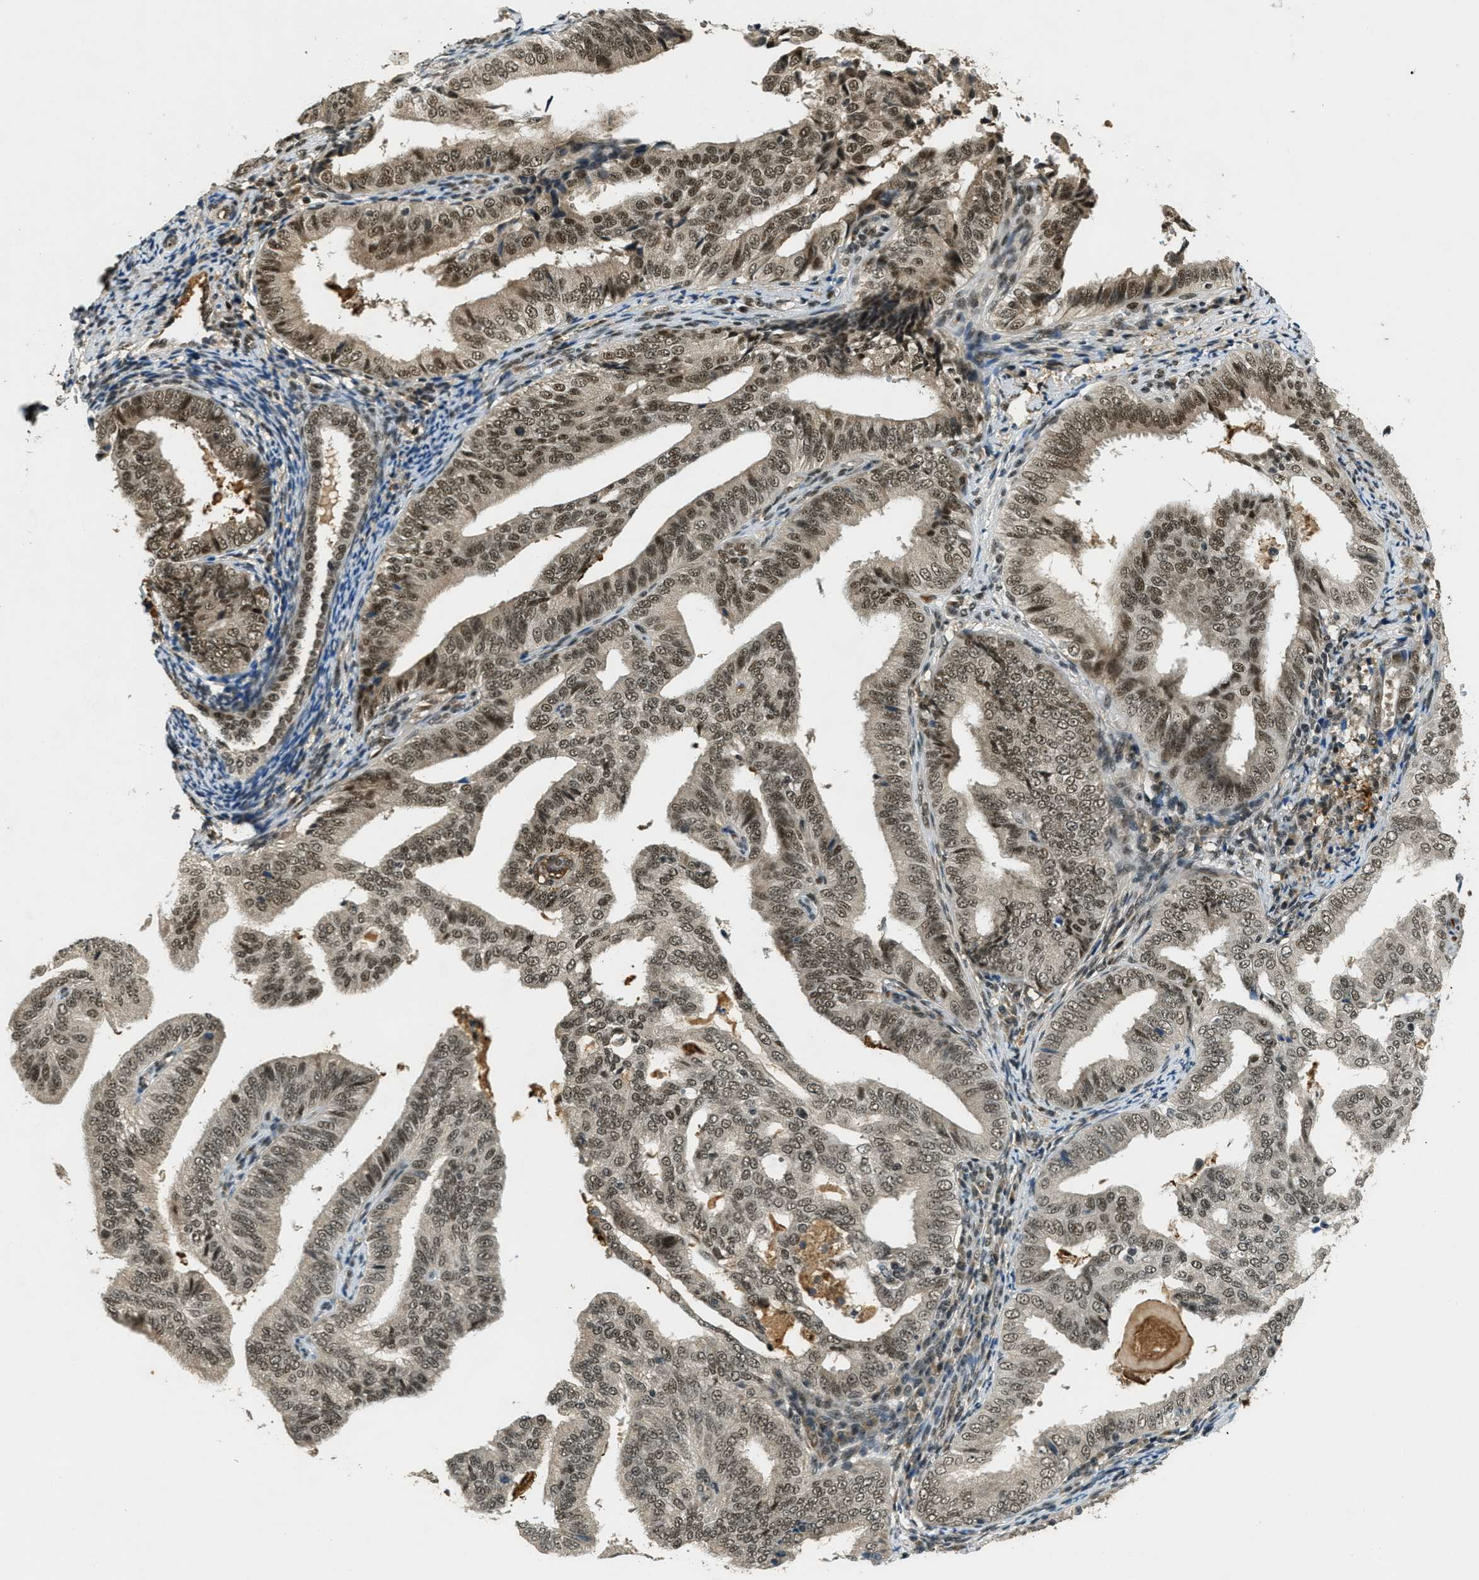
{"staining": {"intensity": "strong", "quantity": ">75%", "location": "cytoplasmic/membranous,nuclear"}, "tissue": "endometrial cancer", "cell_type": "Tumor cells", "image_type": "cancer", "snomed": [{"axis": "morphology", "description": "Adenocarcinoma, NOS"}, {"axis": "topography", "description": "Endometrium"}], "caption": "Immunohistochemistry staining of endometrial cancer (adenocarcinoma), which displays high levels of strong cytoplasmic/membranous and nuclear expression in about >75% of tumor cells indicating strong cytoplasmic/membranous and nuclear protein staining. The staining was performed using DAB (3,3'-diaminobenzidine) (brown) for protein detection and nuclei were counterstained in hematoxylin (blue).", "gene": "ZNF148", "patient": {"sex": "female", "age": 58}}